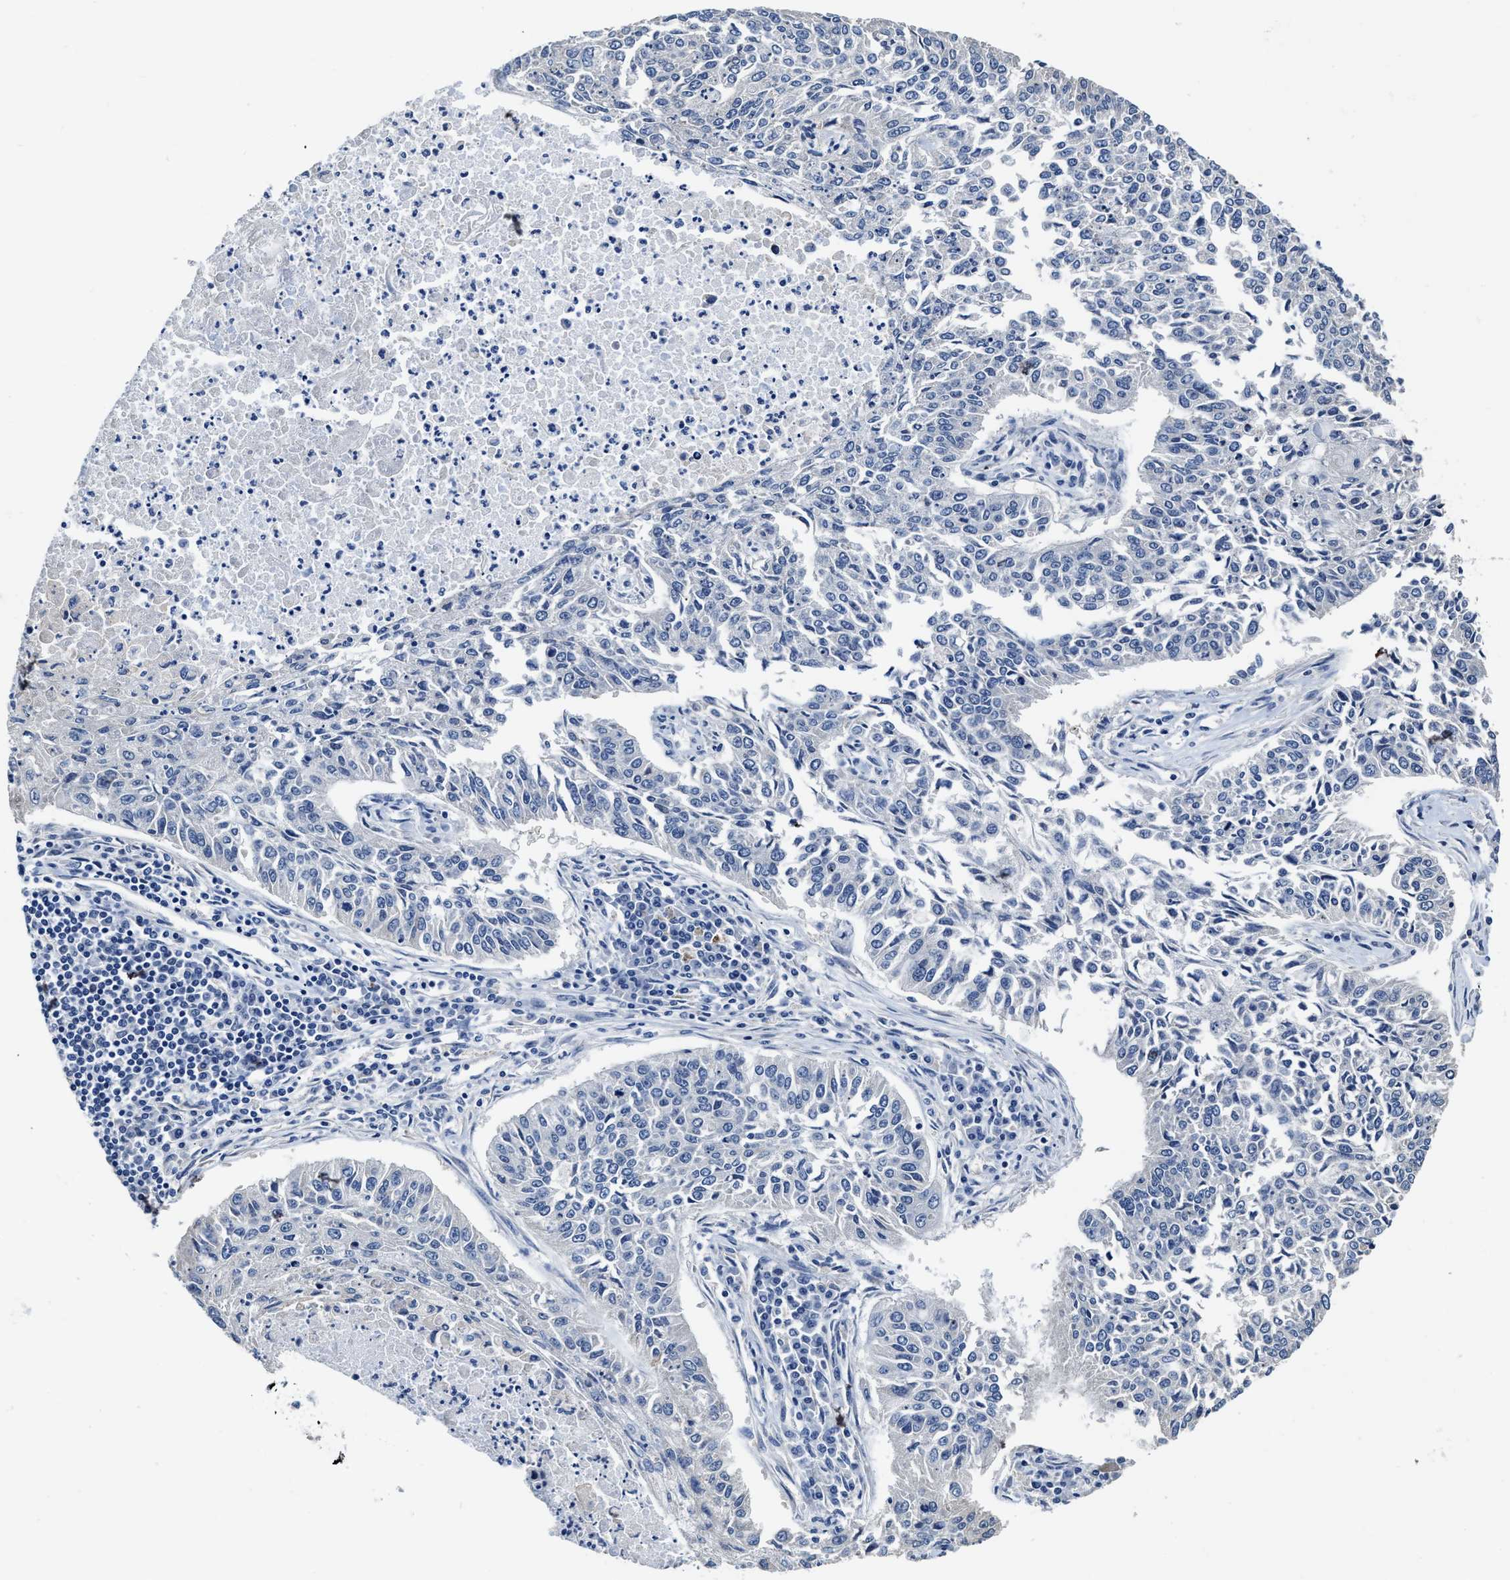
{"staining": {"intensity": "negative", "quantity": "none", "location": "none"}, "tissue": "lung cancer", "cell_type": "Tumor cells", "image_type": "cancer", "snomed": [{"axis": "morphology", "description": "Normal tissue, NOS"}, {"axis": "morphology", "description": "Squamous cell carcinoma, NOS"}, {"axis": "topography", "description": "Cartilage tissue"}, {"axis": "topography", "description": "Bronchus"}, {"axis": "topography", "description": "Lung"}], "caption": "This photomicrograph is of lung cancer (squamous cell carcinoma) stained with IHC to label a protein in brown with the nuclei are counter-stained blue. There is no positivity in tumor cells.", "gene": "C22orf42", "patient": {"sex": "female", "age": 49}}